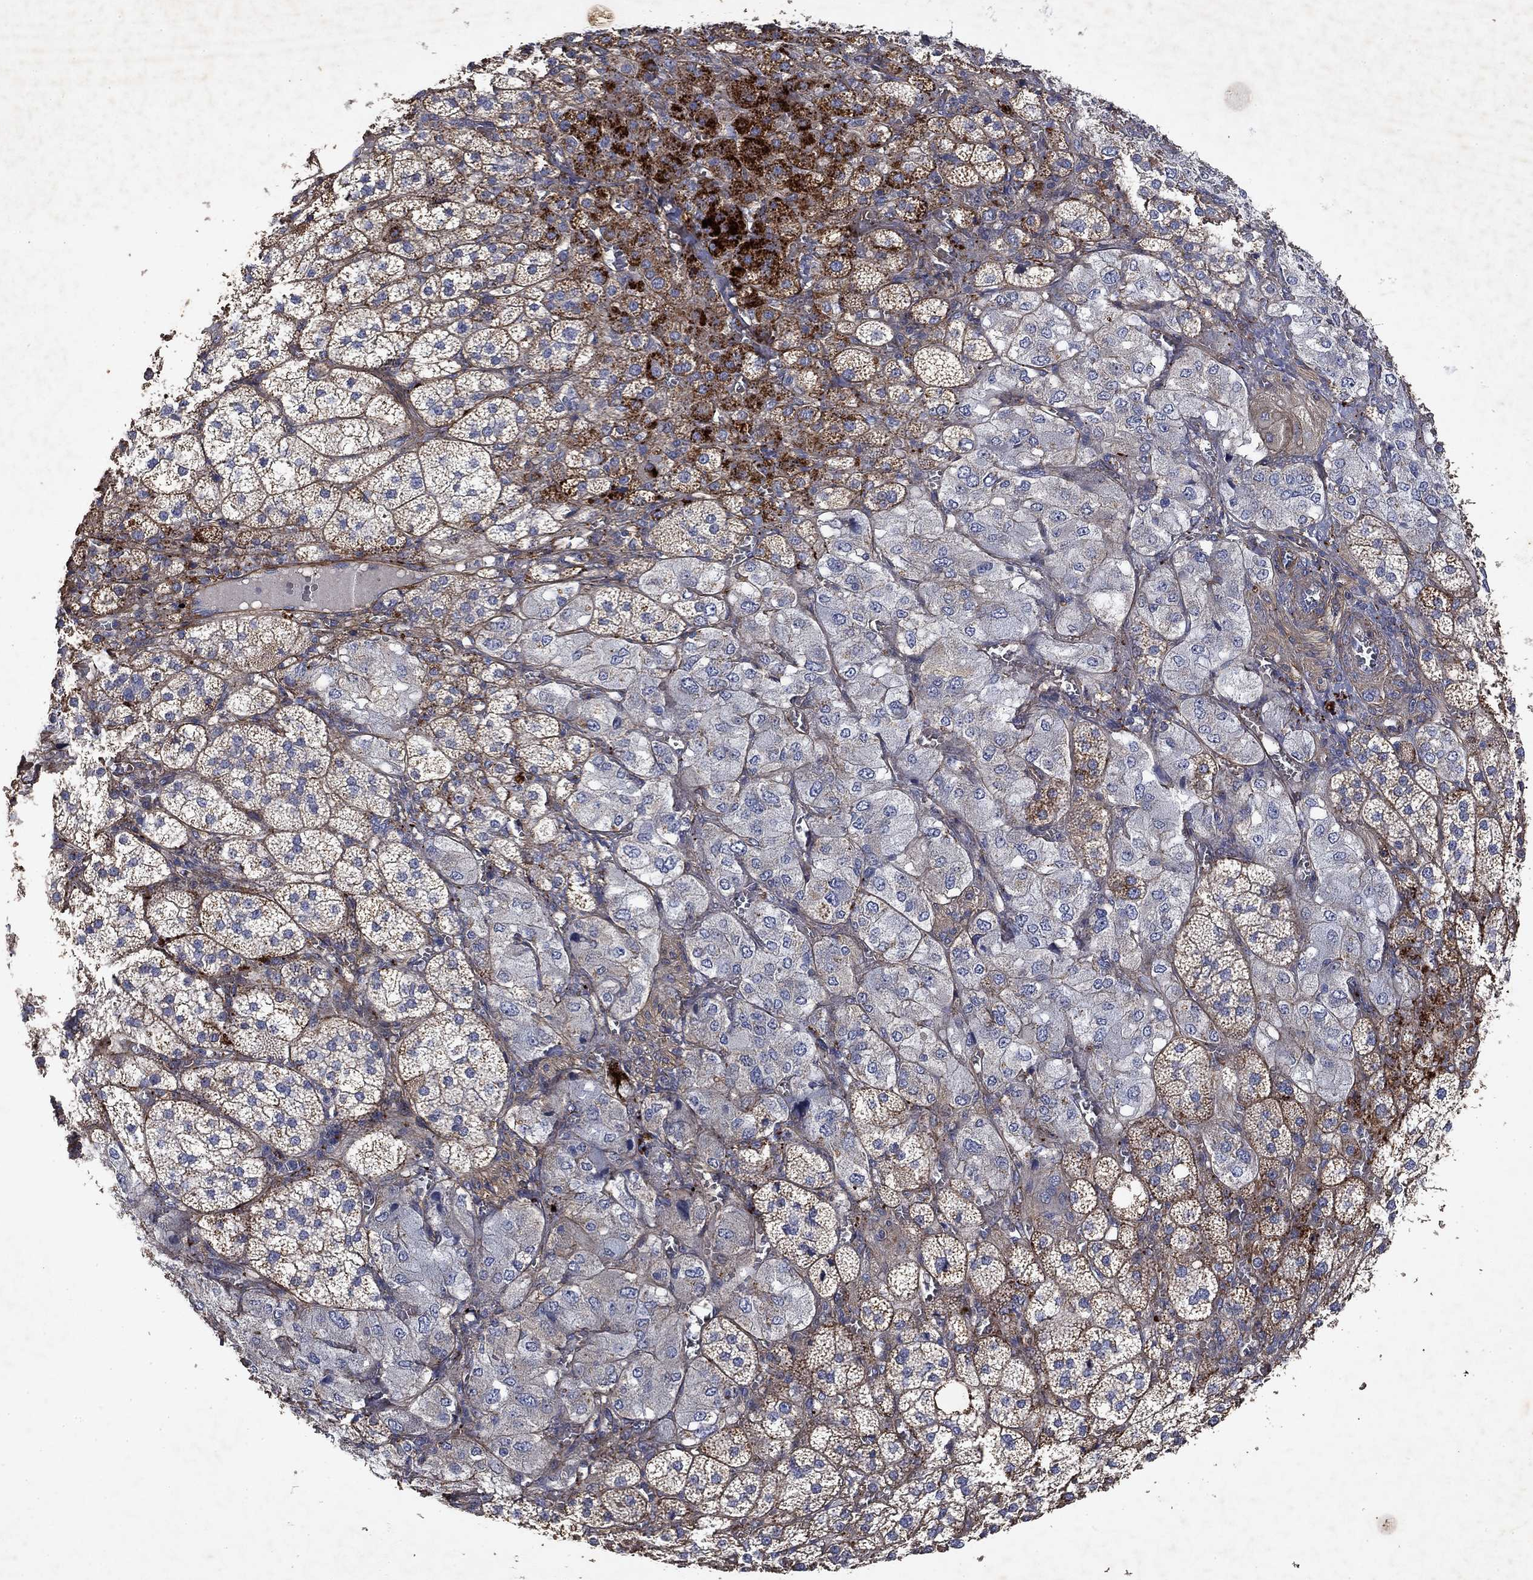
{"staining": {"intensity": "strong", "quantity": "<25%", "location": "cytoplasmic/membranous"}, "tissue": "adrenal gland", "cell_type": "Glandular cells", "image_type": "normal", "snomed": [{"axis": "morphology", "description": "Normal tissue, NOS"}, {"axis": "topography", "description": "Adrenal gland"}], "caption": "Strong cytoplasmic/membranous staining is appreciated in about <25% of glandular cells in unremarkable adrenal gland. (Stains: DAB in brown, nuclei in blue, Microscopy: brightfield microscopy at high magnification).", "gene": "COL4A2", "patient": {"sex": "female", "age": 60}}